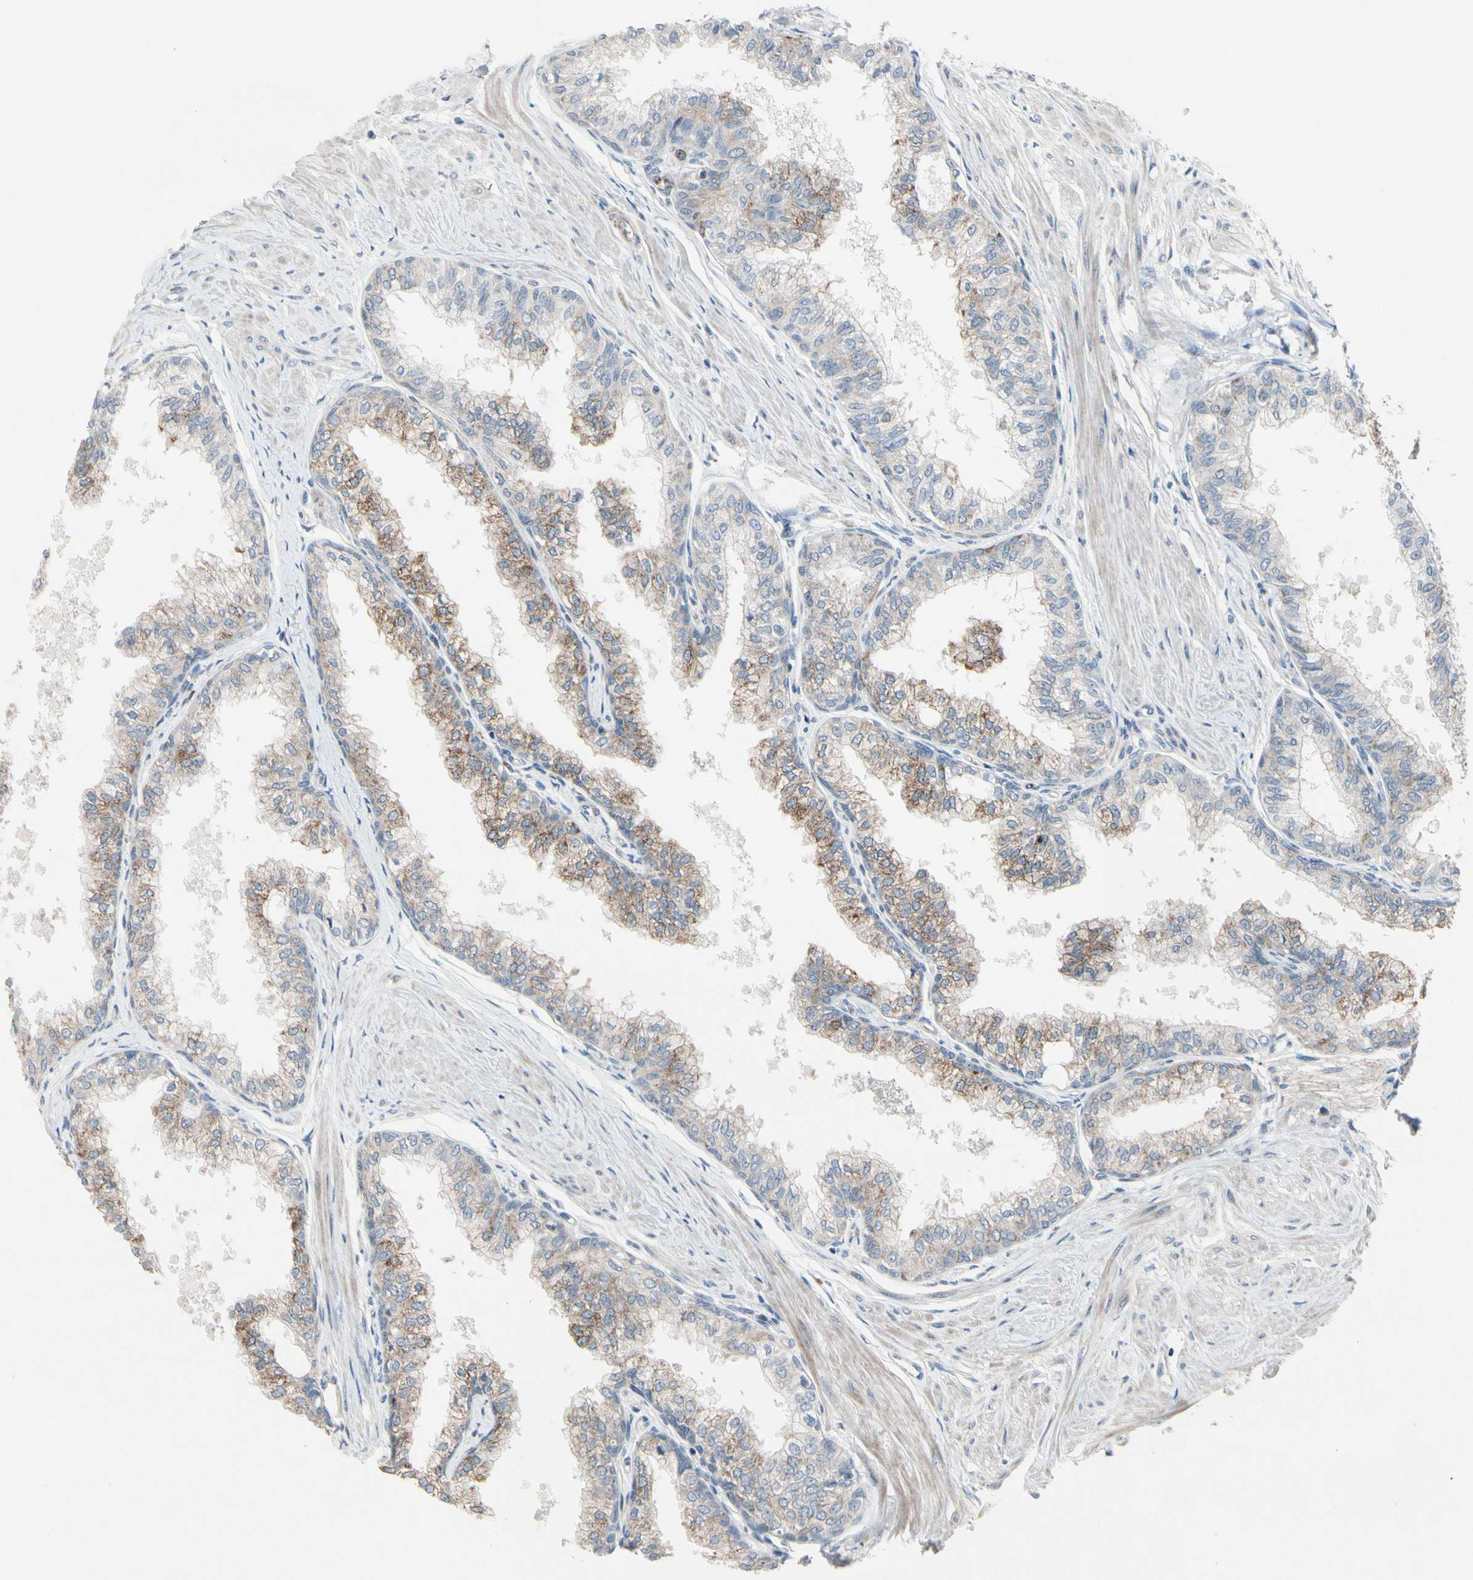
{"staining": {"intensity": "weak", "quantity": ">75%", "location": "cytoplasmic/membranous"}, "tissue": "prostate", "cell_type": "Glandular cells", "image_type": "normal", "snomed": [{"axis": "morphology", "description": "Normal tissue, NOS"}, {"axis": "topography", "description": "Prostate"}, {"axis": "topography", "description": "Seminal veicle"}], "caption": "Immunohistochemical staining of normal prostate demonstrates low levels of weak cytoplasmic/membranous expression in approximately >75% of glandular cells. (Stains: DAB in brown, nuclei in blue, Microscopy: brightfield microscopy at high magnification).", "gene": "CPT1A", "patient": {"sex": "male", "age": 60}}